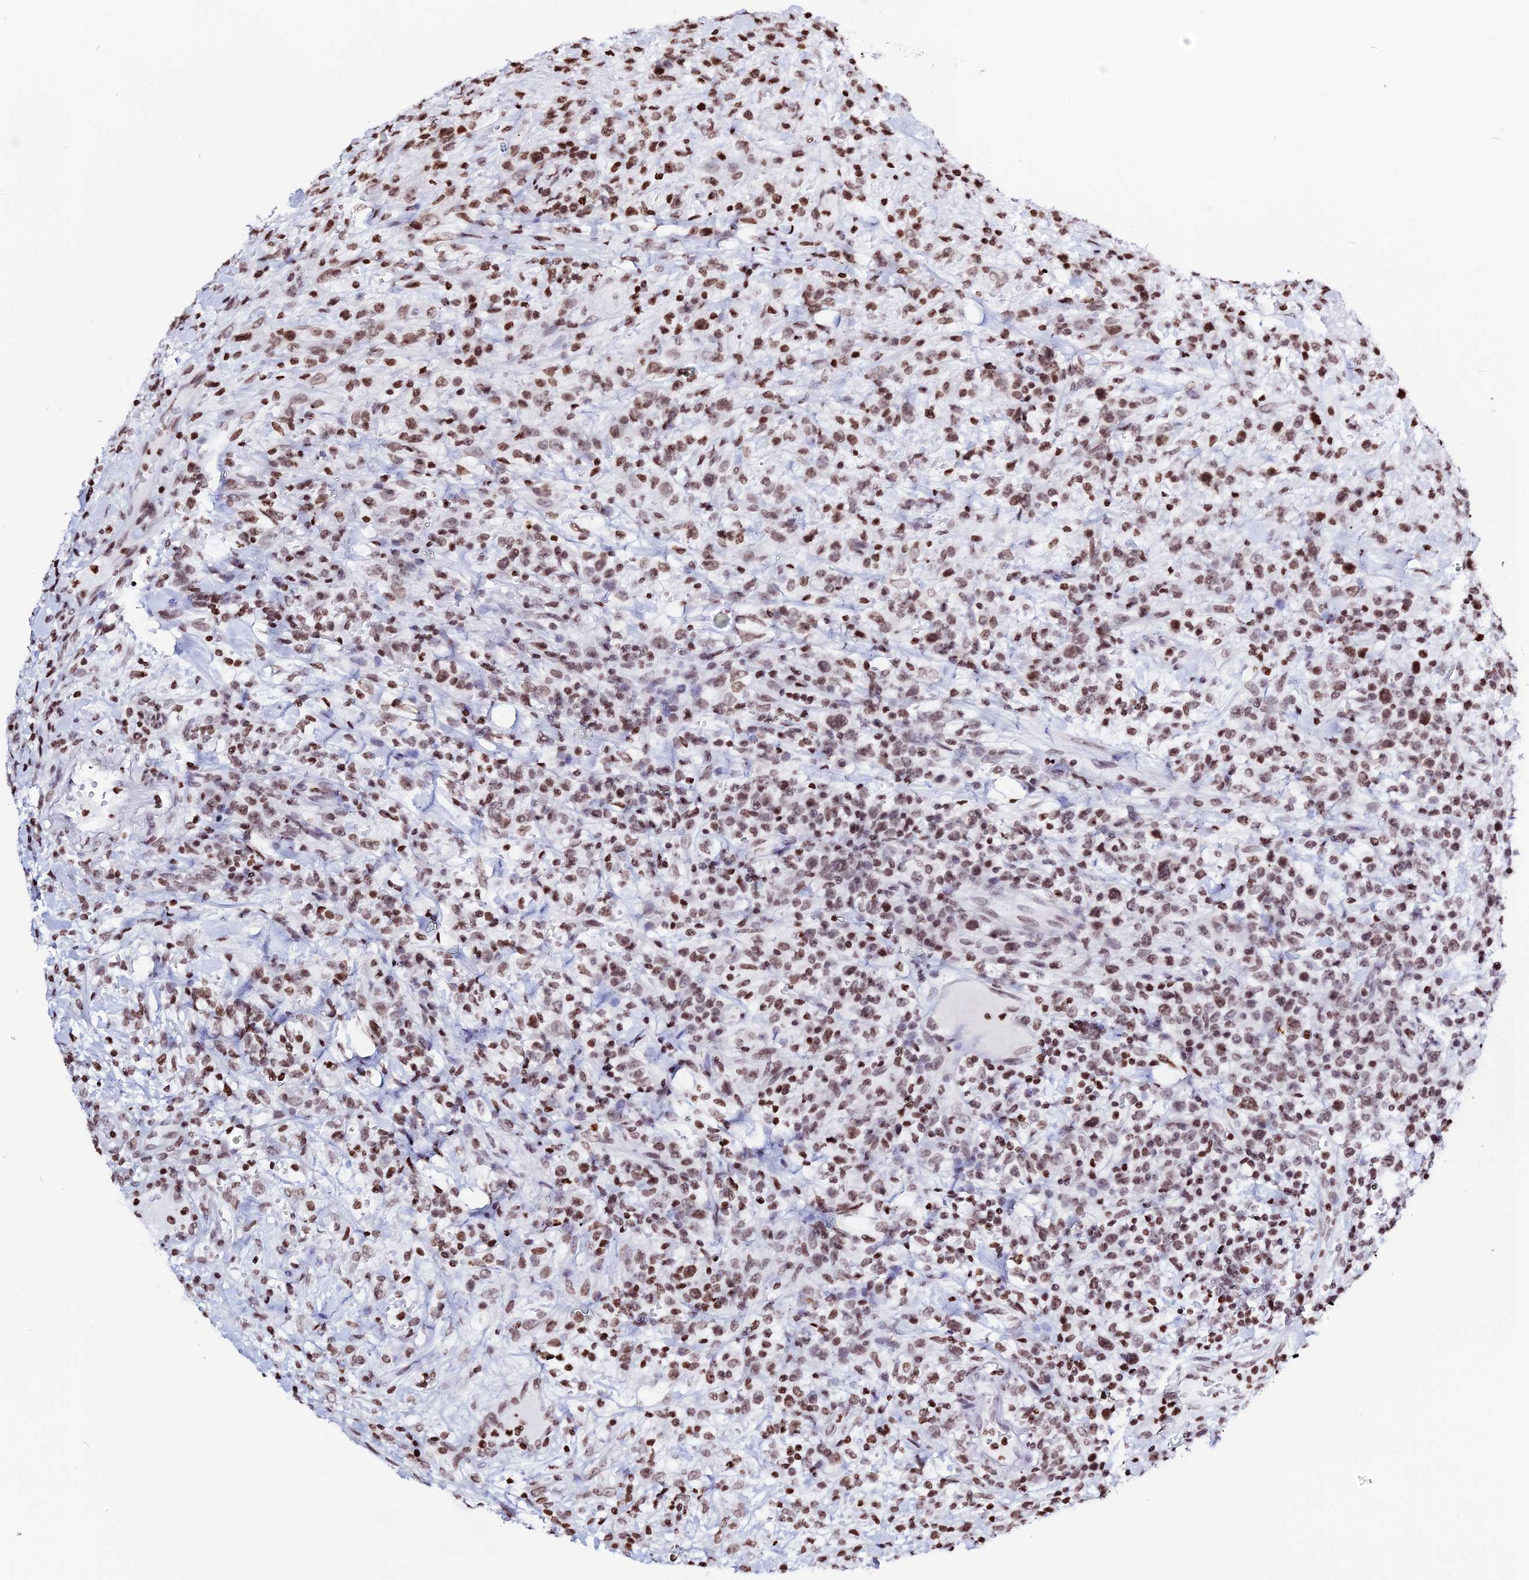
{"staining": {"intensity": "moderate", "quantity": ">75%", "location": "nuclear"}, "tissue": "lymphoma", "cell_type": "Tumor cells", "image_type": "cancer", "snomed": [{"axis": "morphology", "description": "Malignant lymphoma, non-Hodgkin's type, High grade"}, {"axis": "topography", "description": "Colon"}], "caption": "Immunohistochemistry of malignant lymphoma, non-Hodgkin's type (high-grade) shows medium levels of moderate nuclear staining in about >75% of tumor cells.", "gene": "MACROH2A2", "patient": {"sex": "female", "age": 53}}